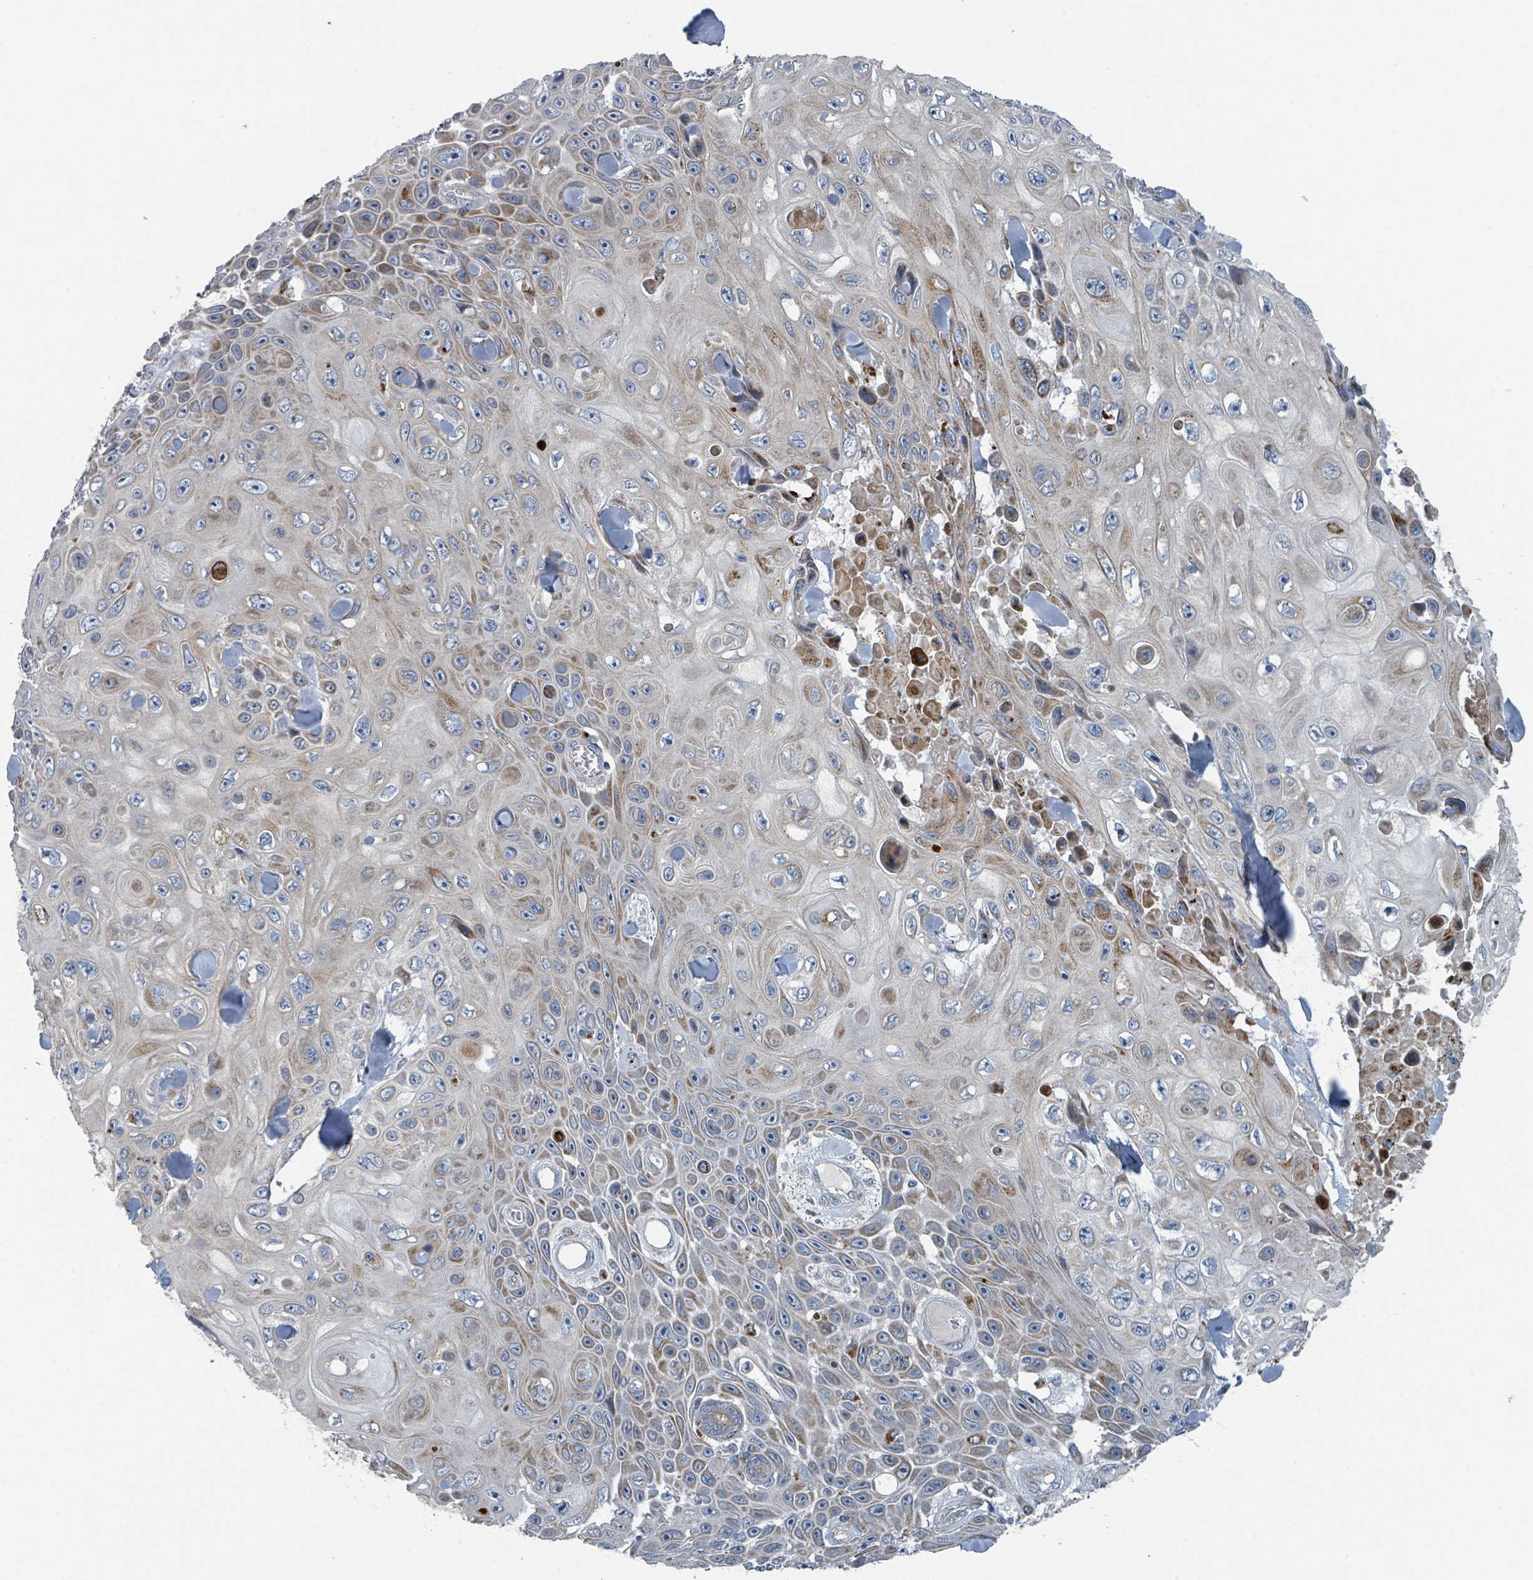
{"staining": {"intensity": "moderate", "quantity": "25%-75%", "location": "cytoplasmic/membranous"}, "tissue": "skin cancer", "cell_type": "Tumor cells", "image_type": "cancer", "snomed": [{"axis": "morphology", "description": "Squamous cell carcinoma, NOS"}, {"axis": "topography", "description": "Skin"}], "caption": "The immunohistochemical stain shows moderate cytoplasmic/membranous expression in tumor cells of skin cancer tissue.", "gene": "DIPK2A", "patient": {"sex": "male", "age": 82}}